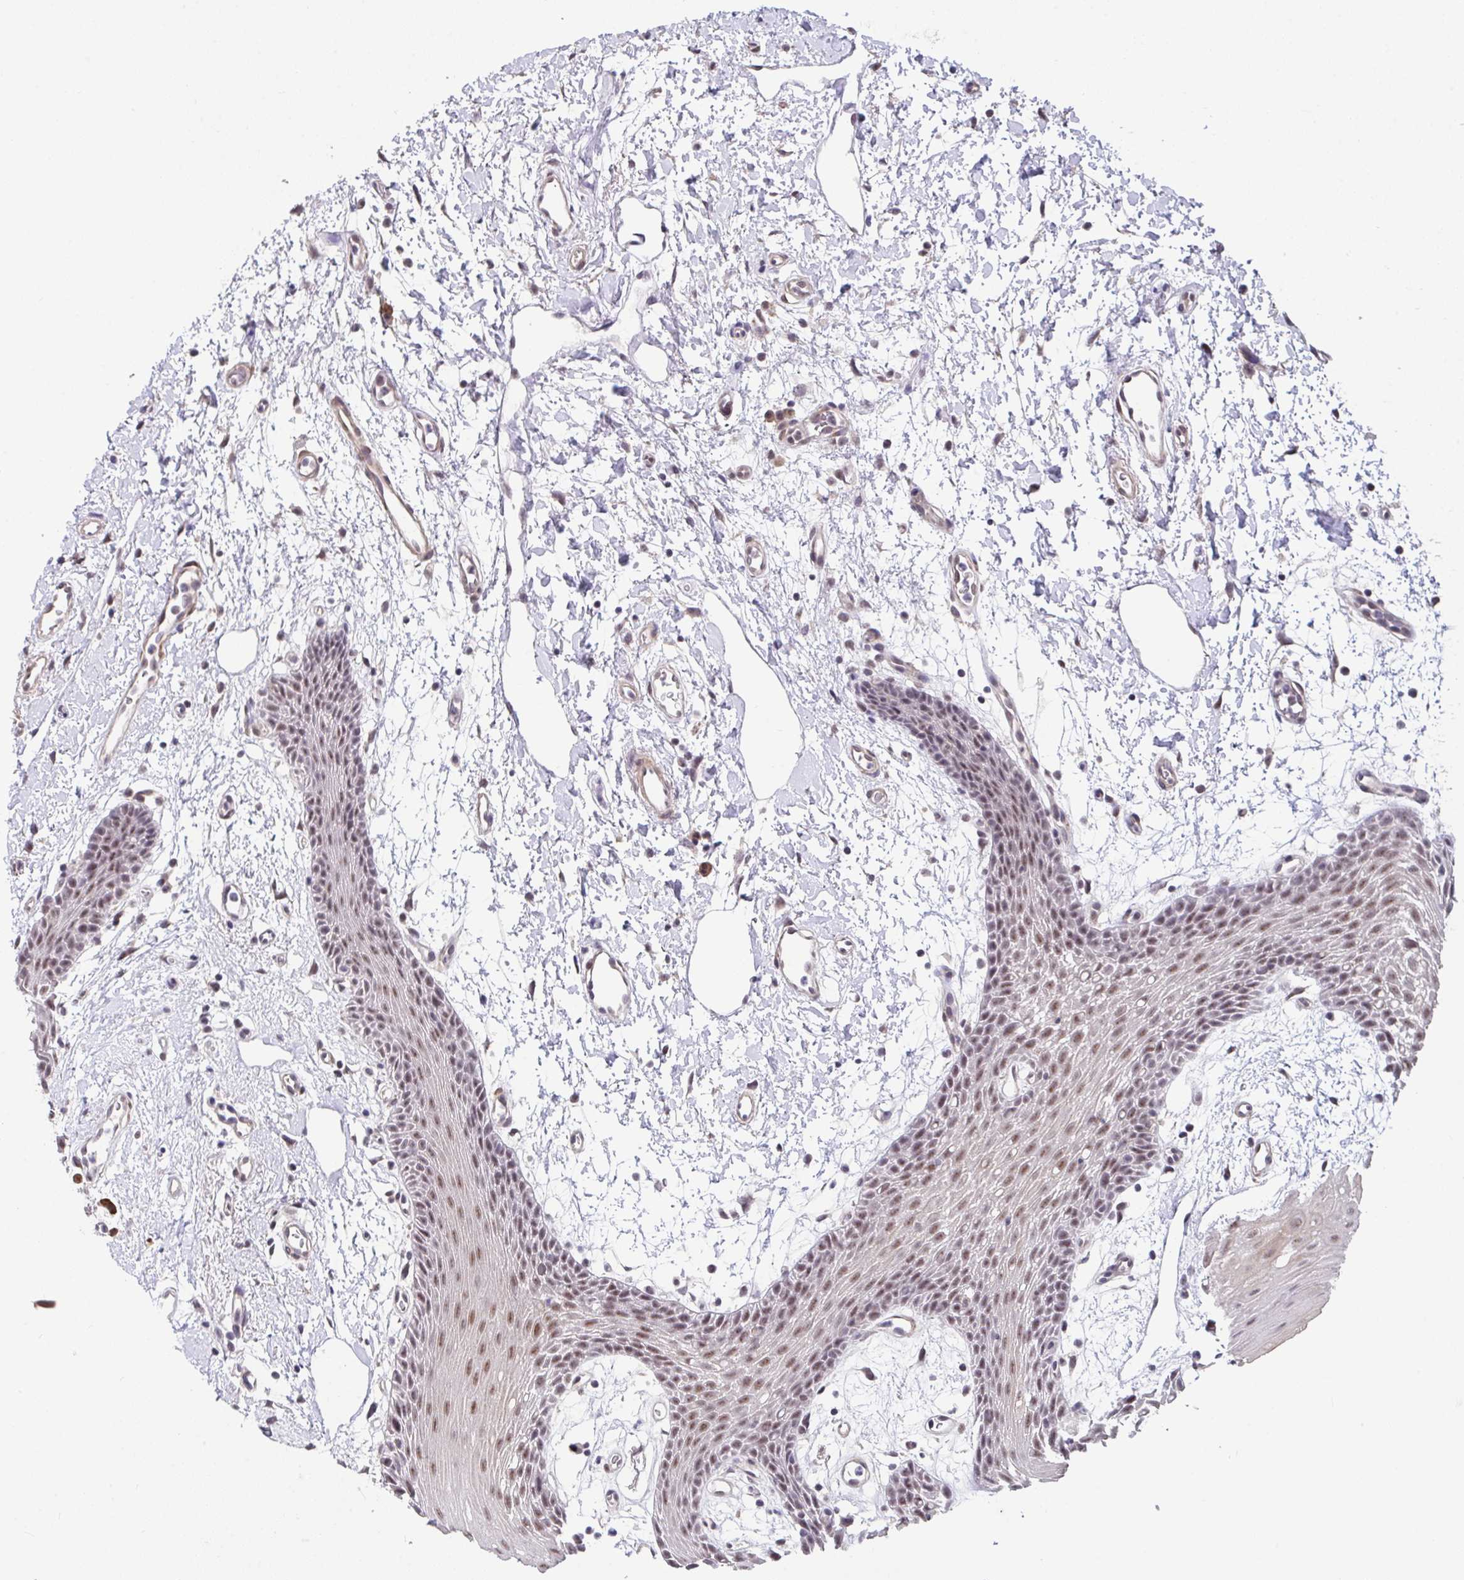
{"staining": {"intensity": "moderate", "quantity": ">75%", "location": "nuclear"}, "tissue": "oral mucosa", "cell_type": "Squamous epithelial cells", "image_type": "normal", "snomed": [{"axis": "morphology", "description": "Normal tissue, NOS"}, {"axis": "topography", "description": "Oral tissue"}], "caption": "Normal oral mucosa reveals moderate nuclear expression in approximately >75% of squamous epithelial cells, visualized by immunohistochemistry.", "gene": "RBBP6", "patient": {"sex": "female", "age": 59}}